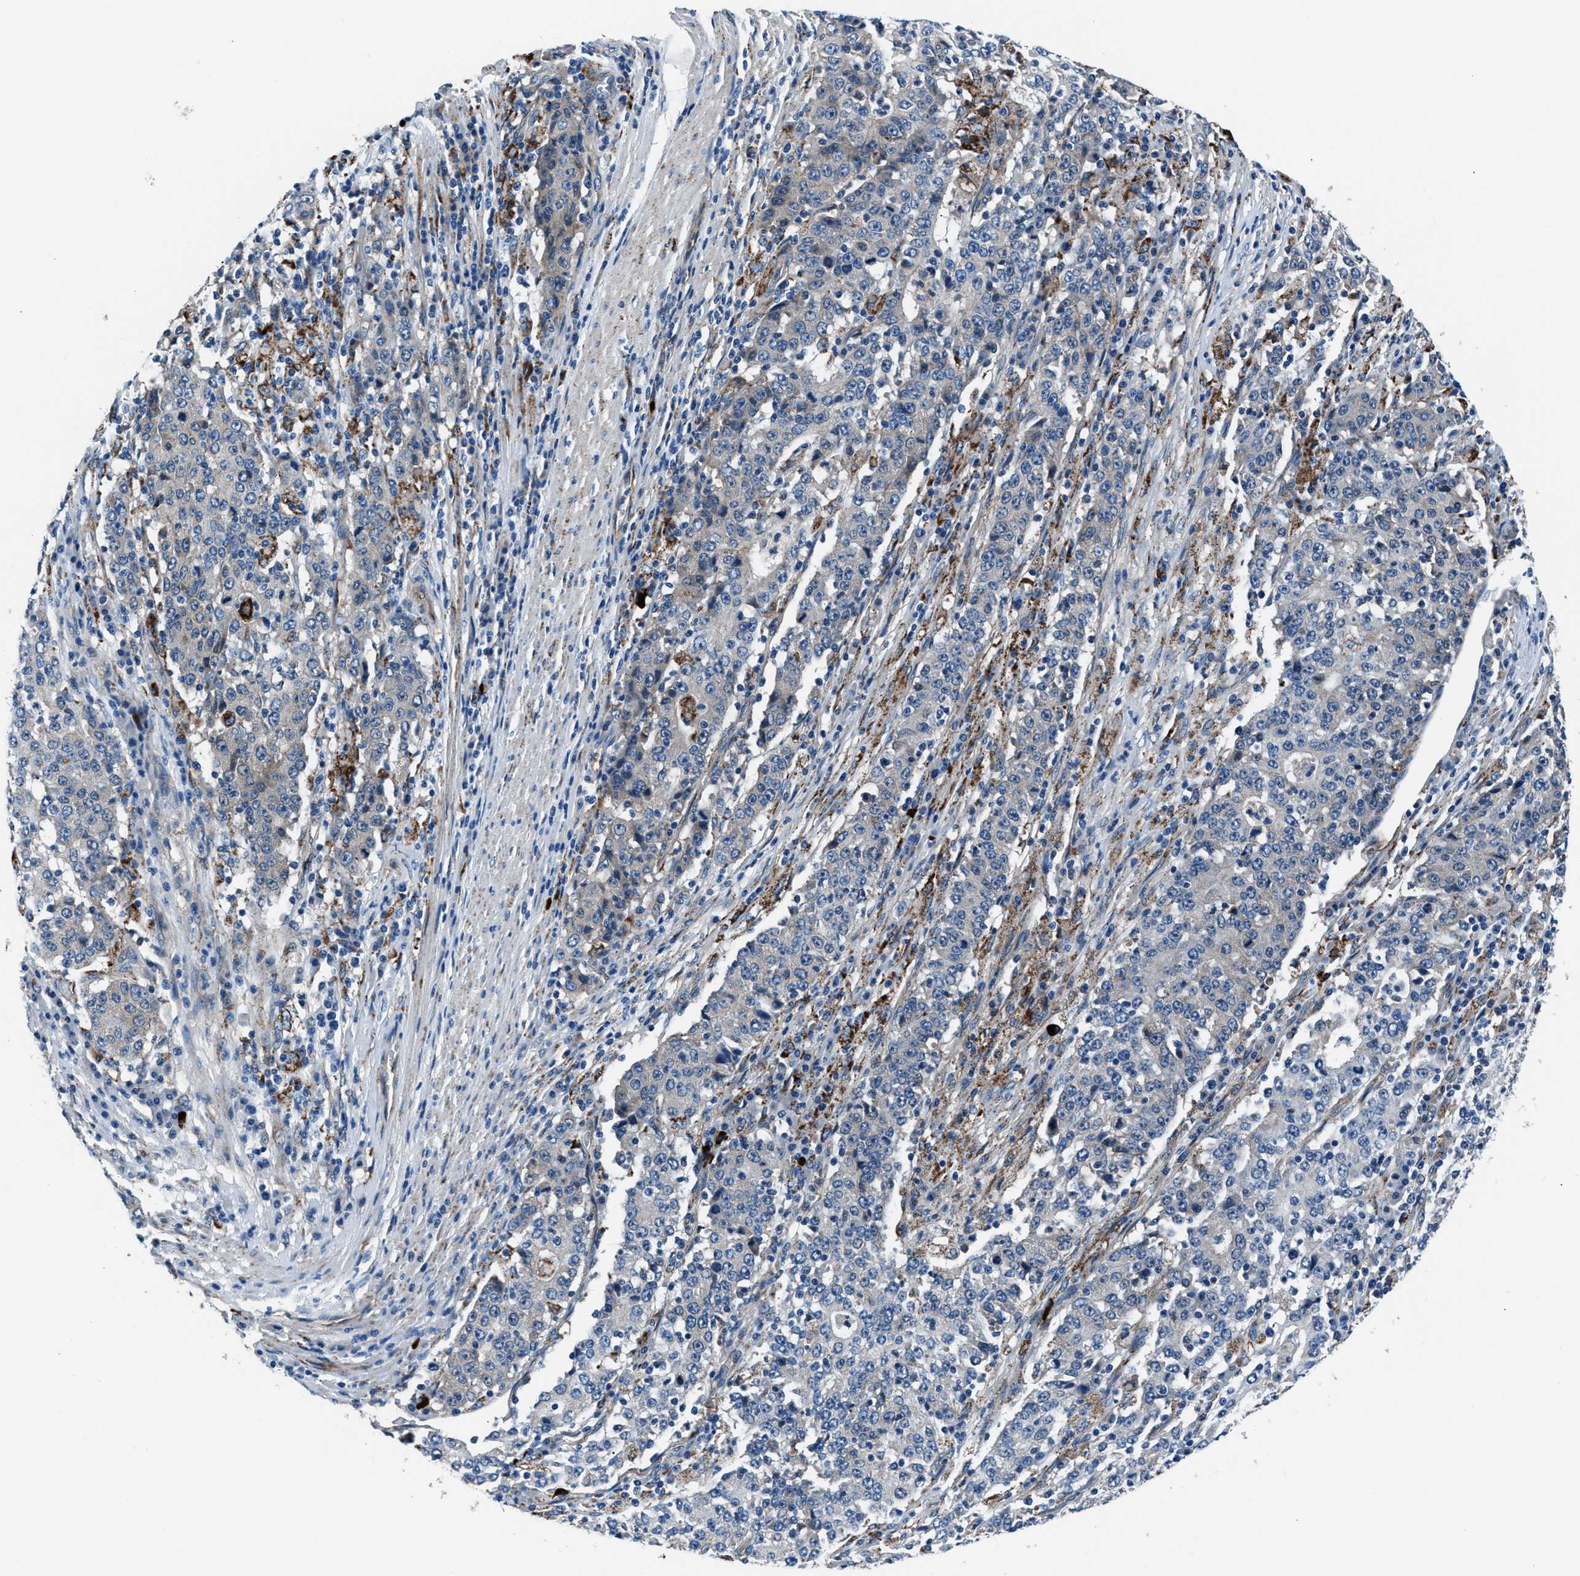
{"staining": {"intensity": "negative", "quantity": "none", "location": "none"}, "tissue": "stomach cancer", "cell_type": "Tumor cells", "image_type": "cancer", "snomed": [{"axis": "morphology", "description": "Adenocarcinoma, NOS"}, {"axis": "topography", "description": "Stomach"}], "caption": "This is an IHC image of adenocarcinoma (stomach). There is no positivity in tumor cells.", "gene": "PRTFDC1", "patient": {"sex": "male", "age": 59}}